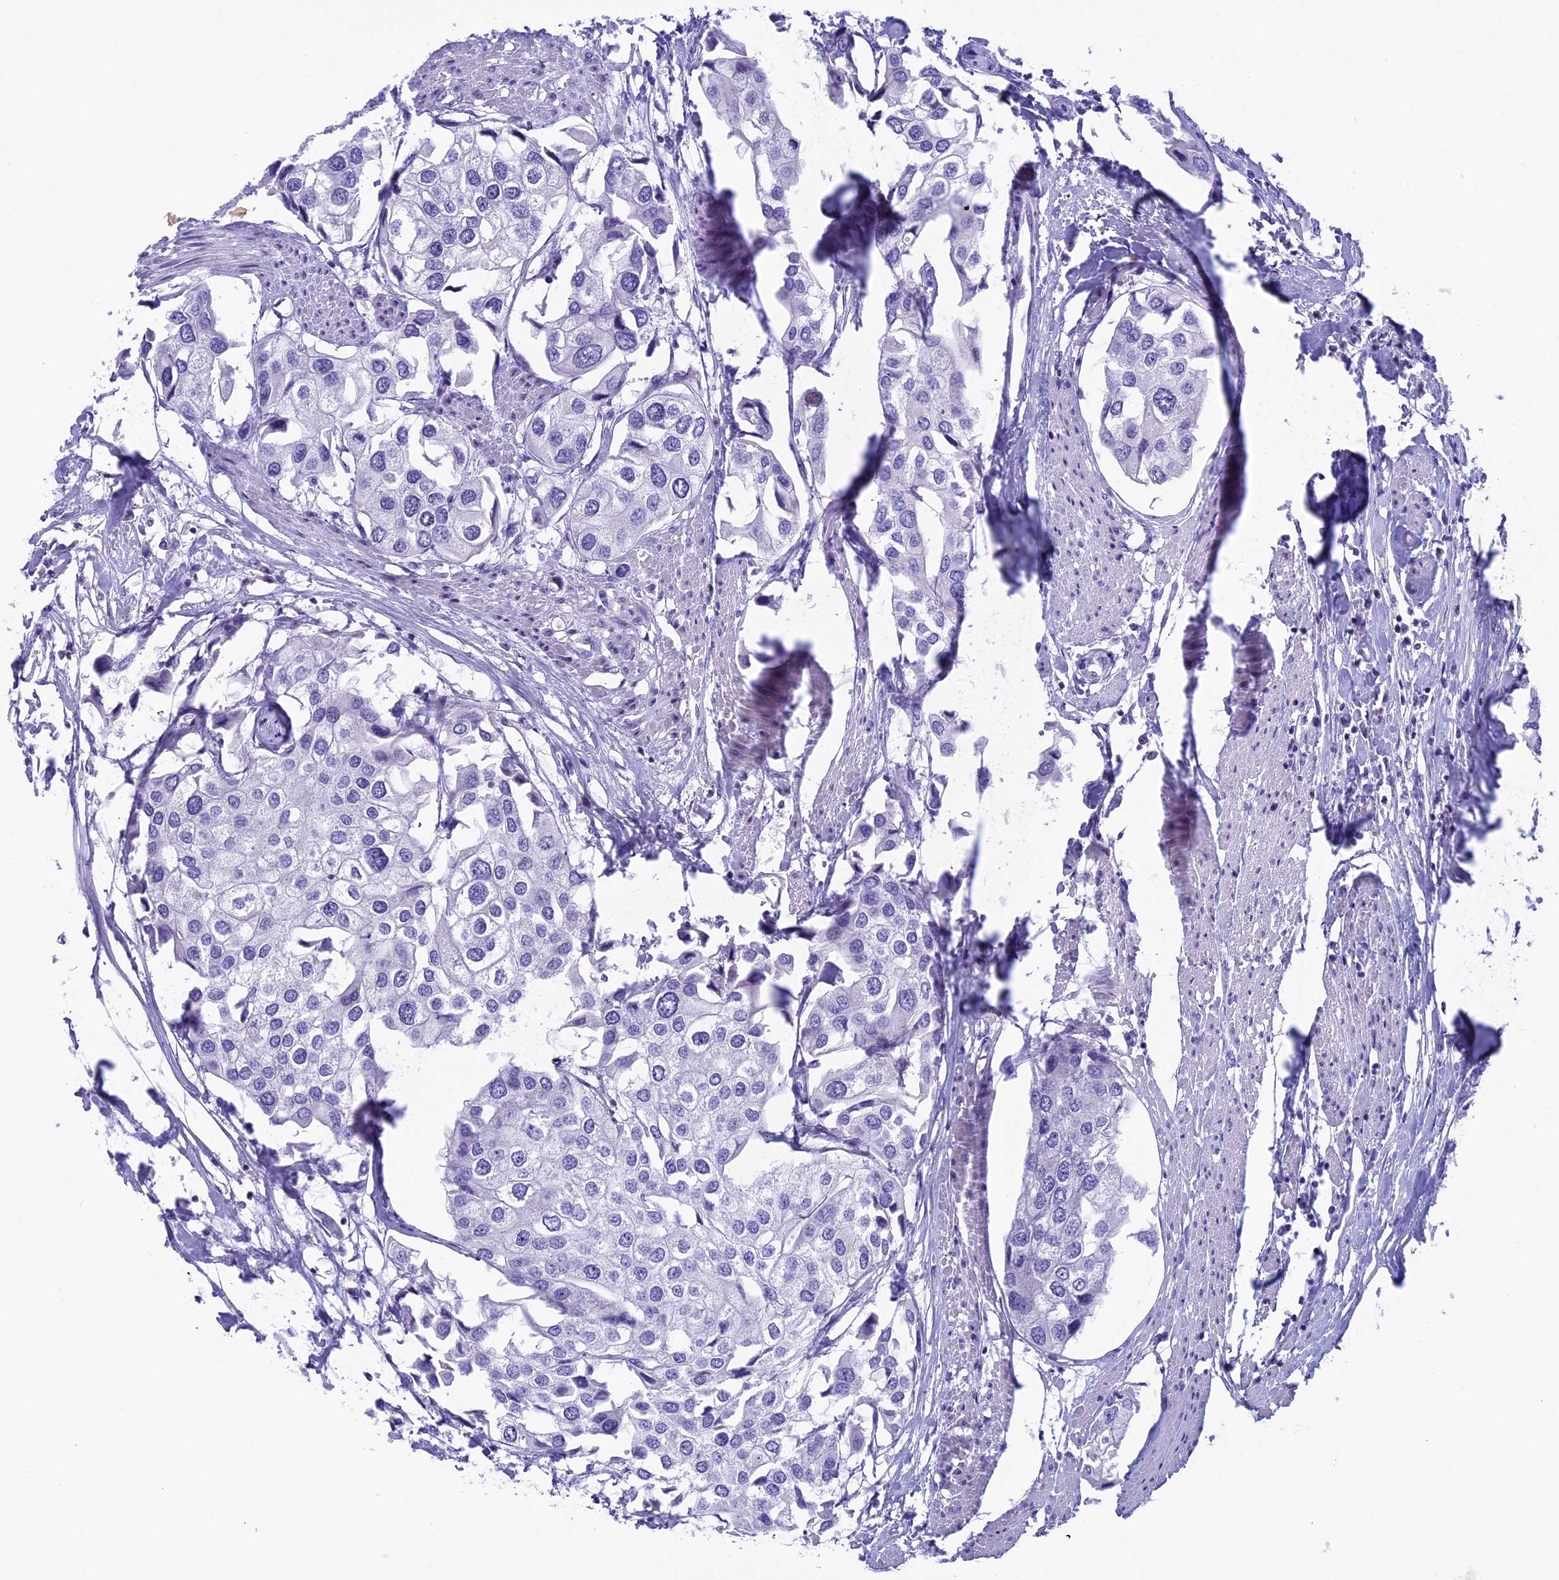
{"staining": {"intensity": "negative", "quantity": "none", "location": "none"}, "tissue": "urothelial cancer", "cell_type": "Tumor cells", "image_type": "cancer", "snomed": [{"axis": "morphology", "description": "Urothelial carcinoma, High grade"}, {"axis": "topography", "description": "Urinary bladder"}], "caption": "Tumor cells show no significant protein staining in high-grade urothelial carcinoma. Brightfield microscopy of immunohistochemistry stained with DAB (3,3'-diaminobenzidine) (brown) and hematoxylin (blue), captured at high magnification.", "gene": "ZNF563", "patient": {"sex": "male", "age": 64}}